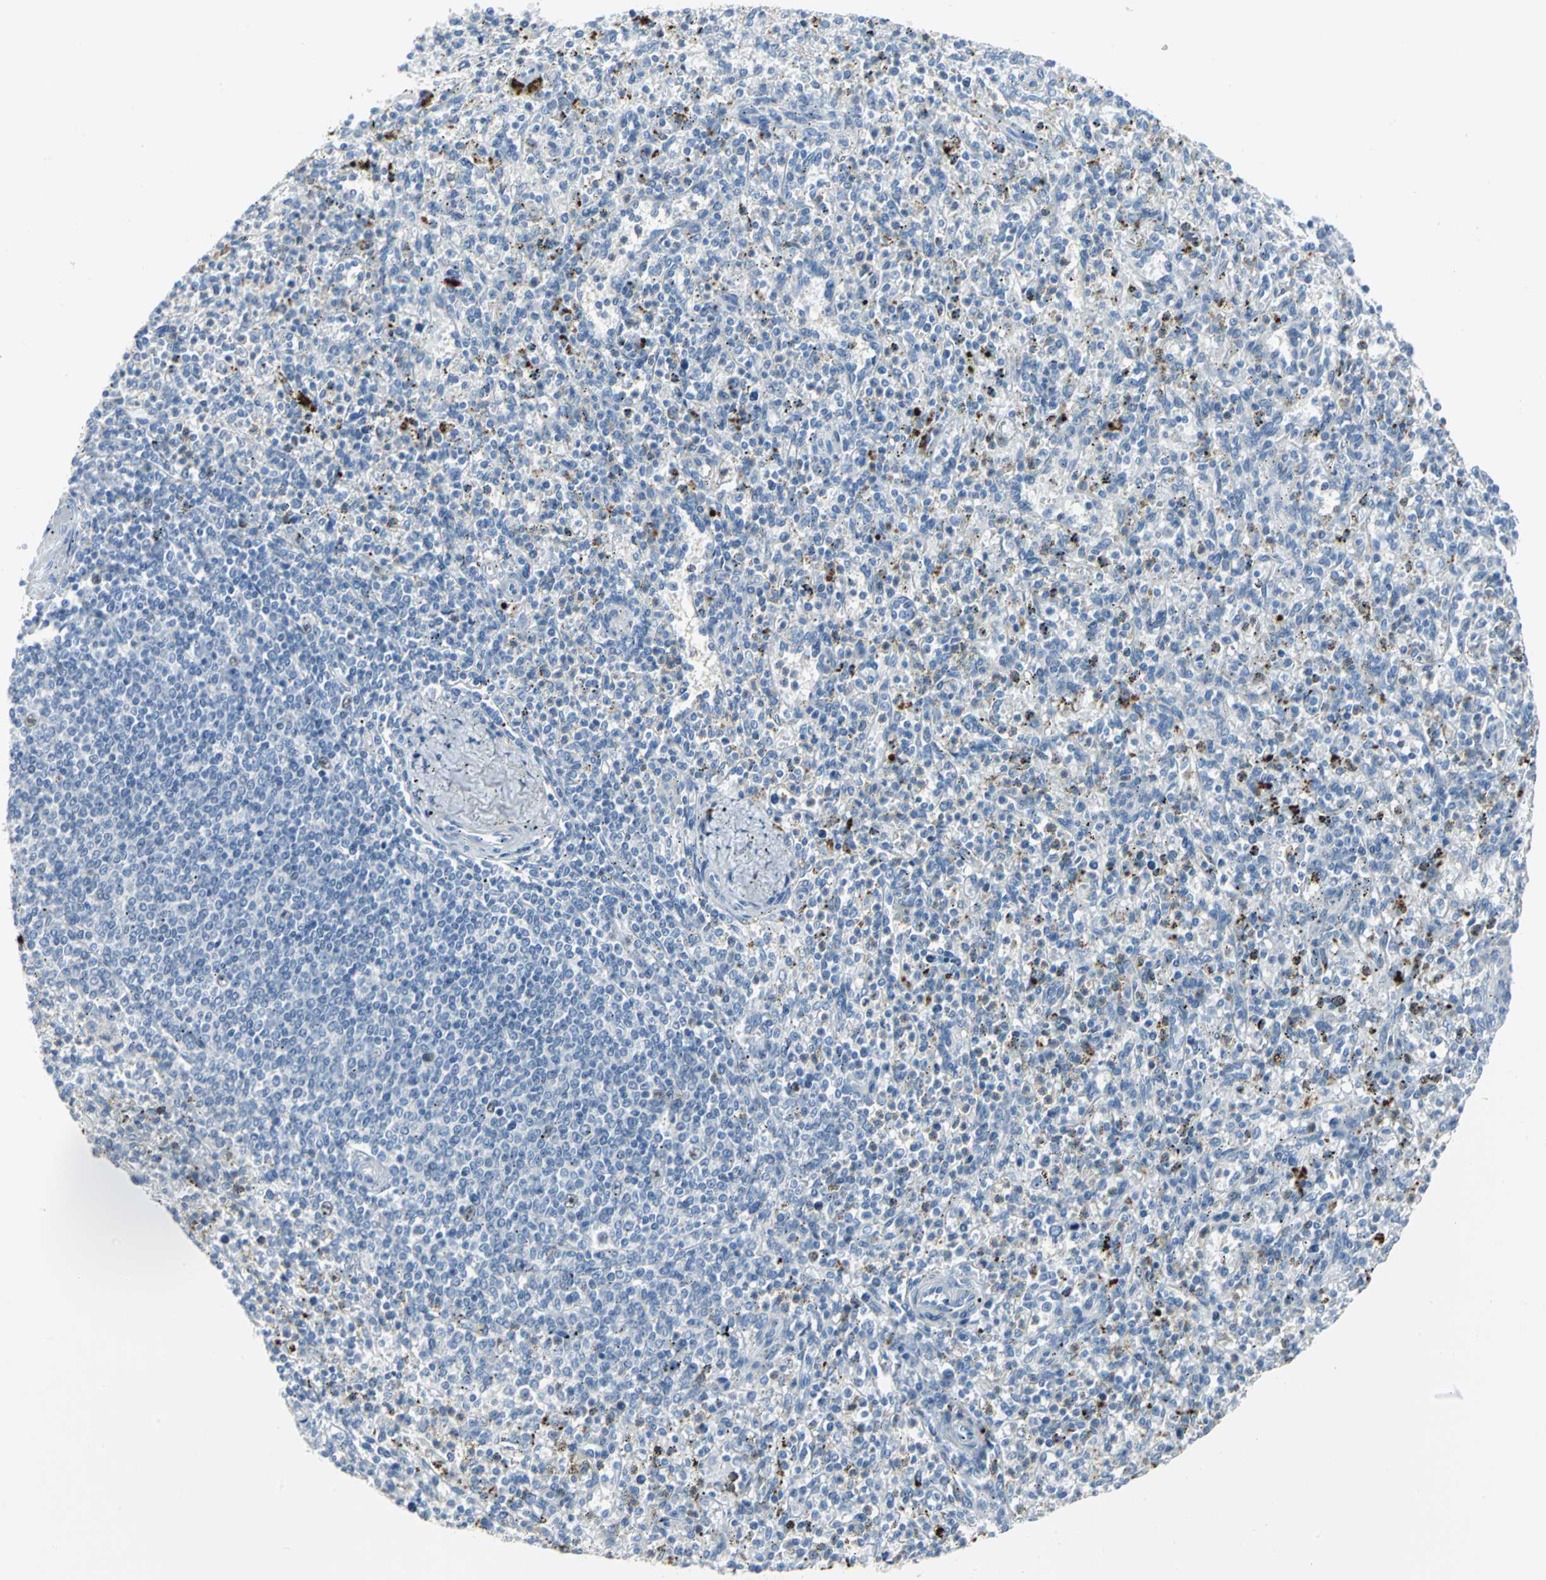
{"staining": {"intensity": "negative", "quantity": "none", "location": "none"}, "tissue": "spleen", "cell_type": "Cells in red pulp", "image_type": "normal", "snomed": [{"axis": "morphology", "description": "Normal tissue, NOS"}, {"axis": "topography", "description": "Spleen"}], "caption": "Spleen stained for a protein using IHC exhibits no expression cells in red pulp.", "gene": "MCM3", "patient": {"sex": "male", "age": 72}}